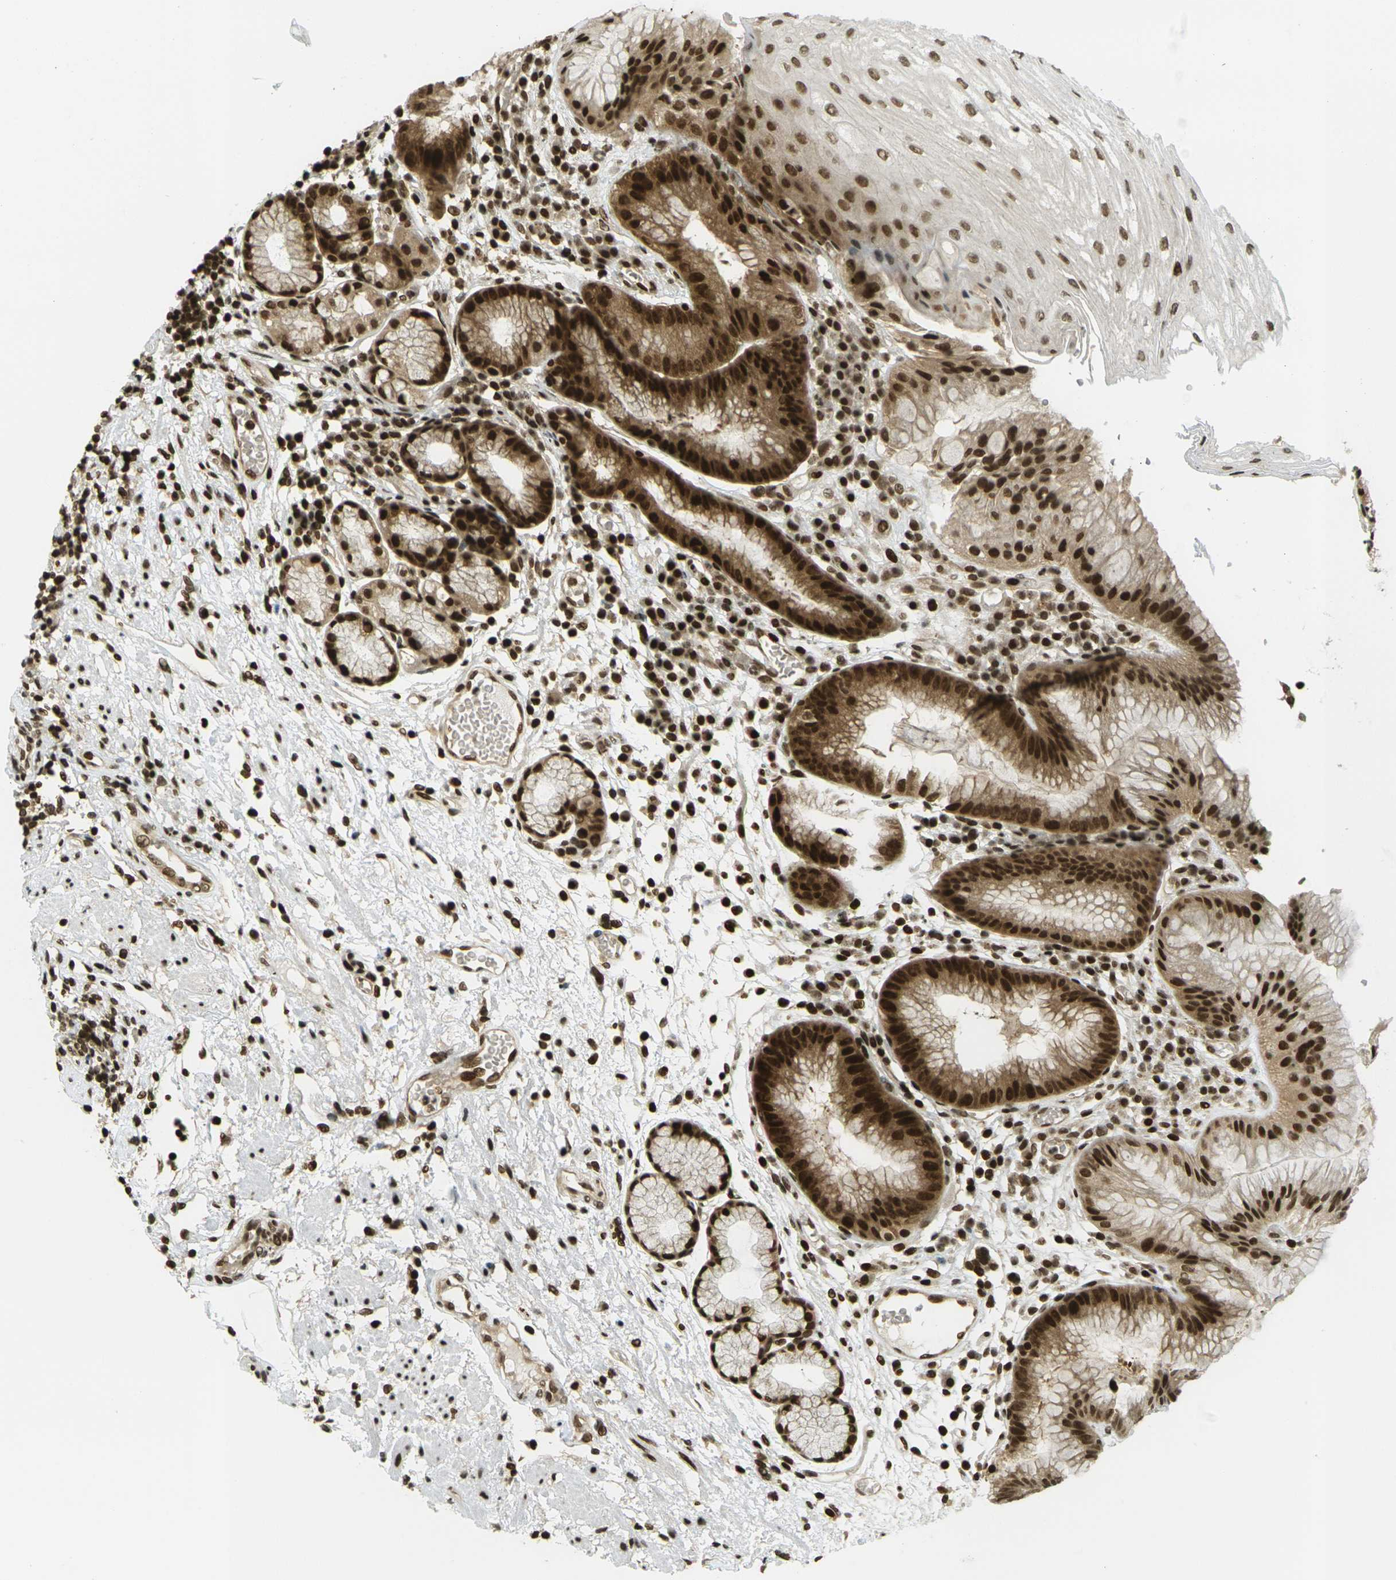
{"staining": {"intensity": "strong", "quantity": ">75%", "location": "cytoplasmic/membranous,nuclear"}, "tissue": "stomach", "cell_type": "Glandular cells", "image_type": "normal", "snomed": [{"axis": "morphology", "description": "Normal tissue, NOS"}, {"axis": "topography", "description": "Stomach, upper"}], "caption": "Stomach stained for a protein (brown) shows strong cytoplasmic/membranous,nuclear positive expression in approximately >75% of glandular cells.", "gene": "RUVBL2", "patient": {"sex": "male", "age": 72}}